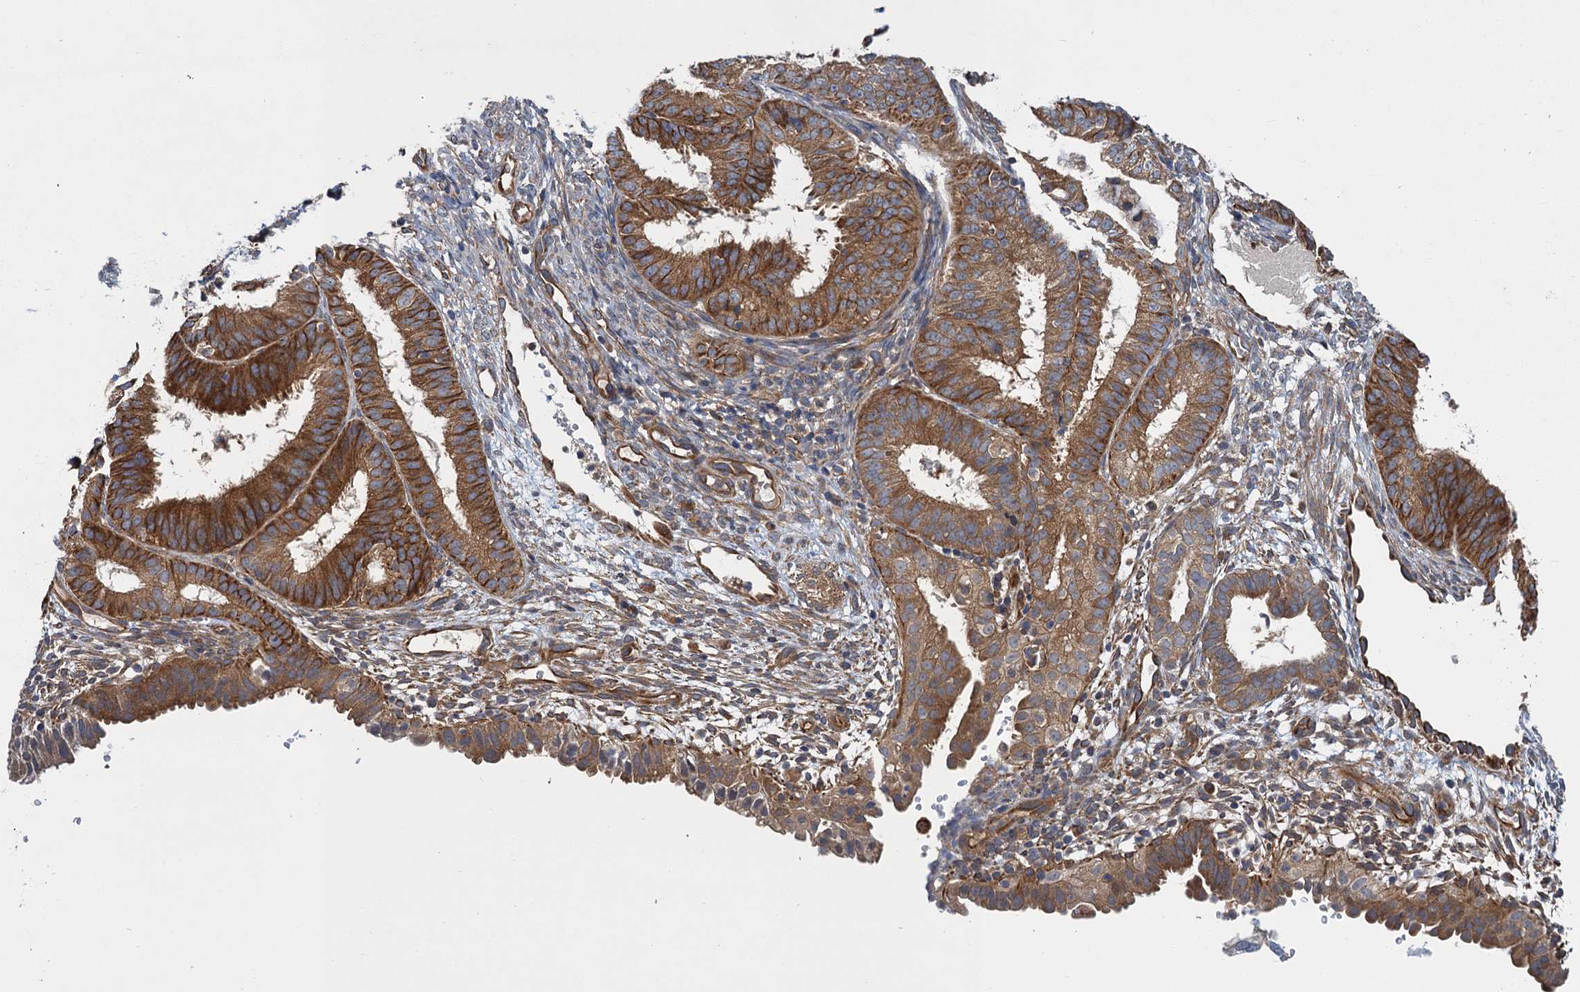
{"staining": {"intensity": "moderate", "quantity": ">75%", "location": "cytoplasmic/membranous"}, "tissue": "endometrial cancer", "cell_type": "Tumor cells", "image_type": "cancer", "snomed": [{"axis": "morphology", "description": "Adenocarcinoma, NOS"}, {"axis": "topography", "description": "Endometrium"}], "caption": "Endometrial cancer (adenocarcinoma) stained with a brown dye shows moderate cytoplasmic/membranous positive staining in about >75% of tumor cells.", "gene": "PJA2", "patient": {"sex": "female", "age": 51}}